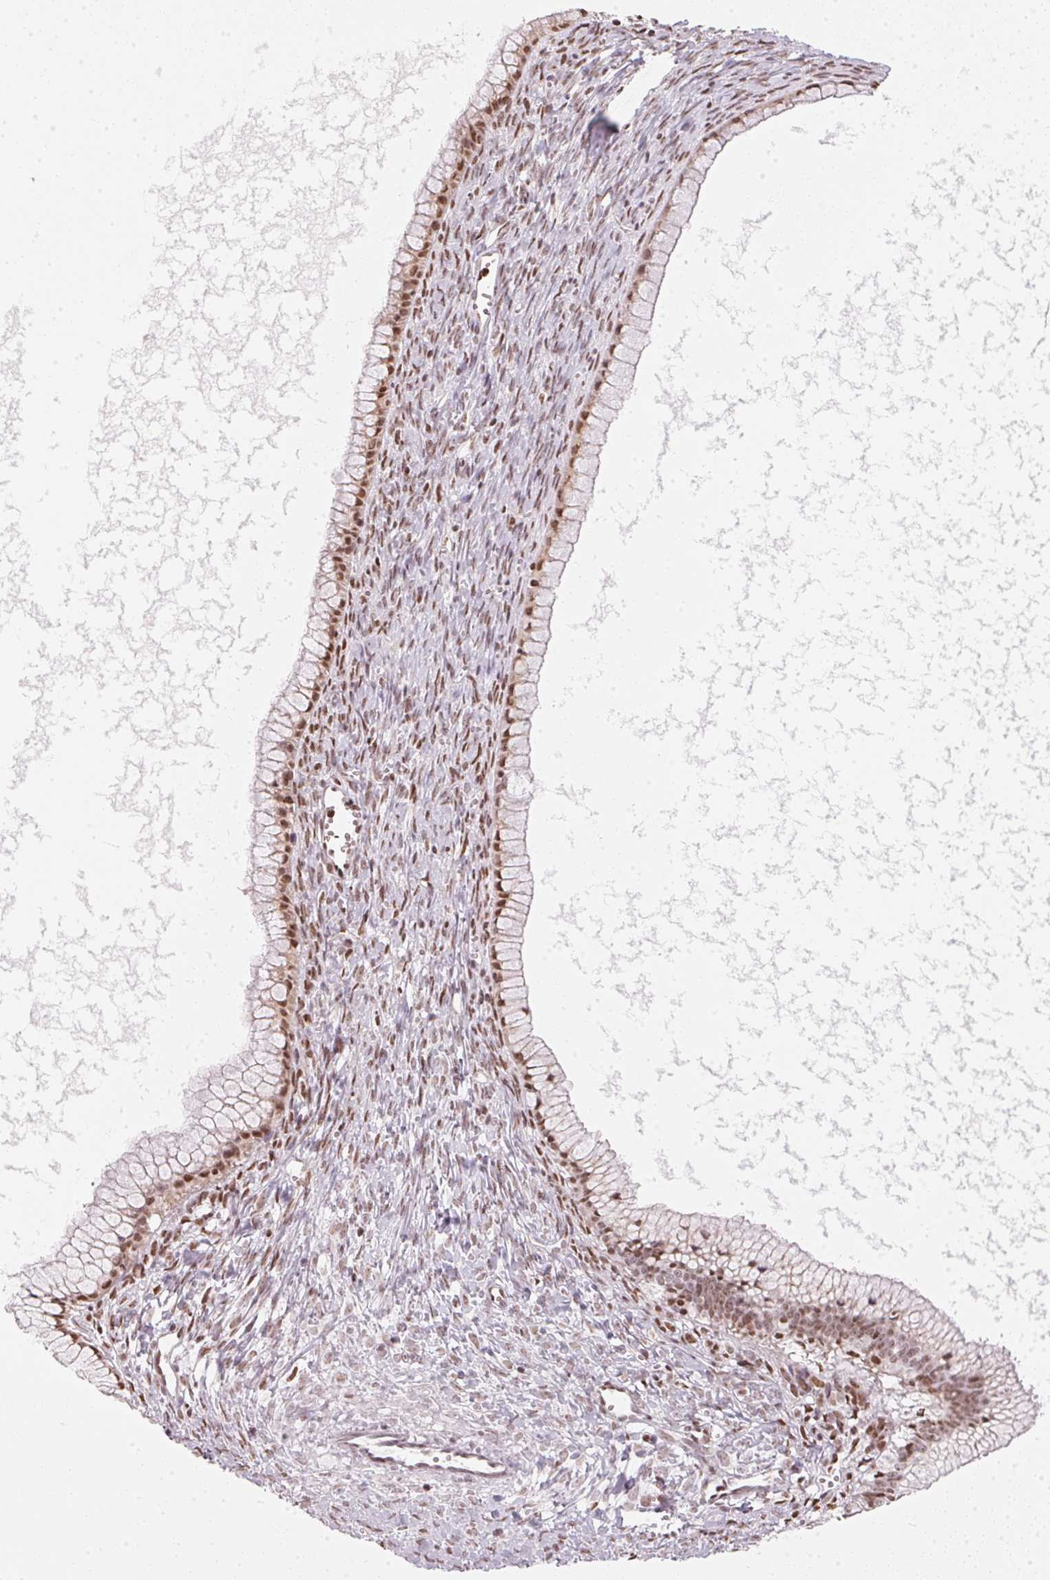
{"staining": {"intensity": "moderate", "quantity": ">75%", "location": "nuclear"}, "tissue": "ovarian cancer", "cell_type": "Tumor cells", "image_type": "cancer", "snomed": [{"axis": "morphology", "description": "Cystadenocarcinoma, mucinous, NOS"}, {"axis": "topography", "description": "Ovary"}], "caption": "Protein expression by IHC reveals moderate nuclear positivity in about >75% of tumor cells in mucinous cystadenocarcinoma (ovarian). (DAB IHC, brown staining for protein, blue staining for nuclei).", "gene": "KAT6A", "patient": {"sex": "female", "age": 41}}